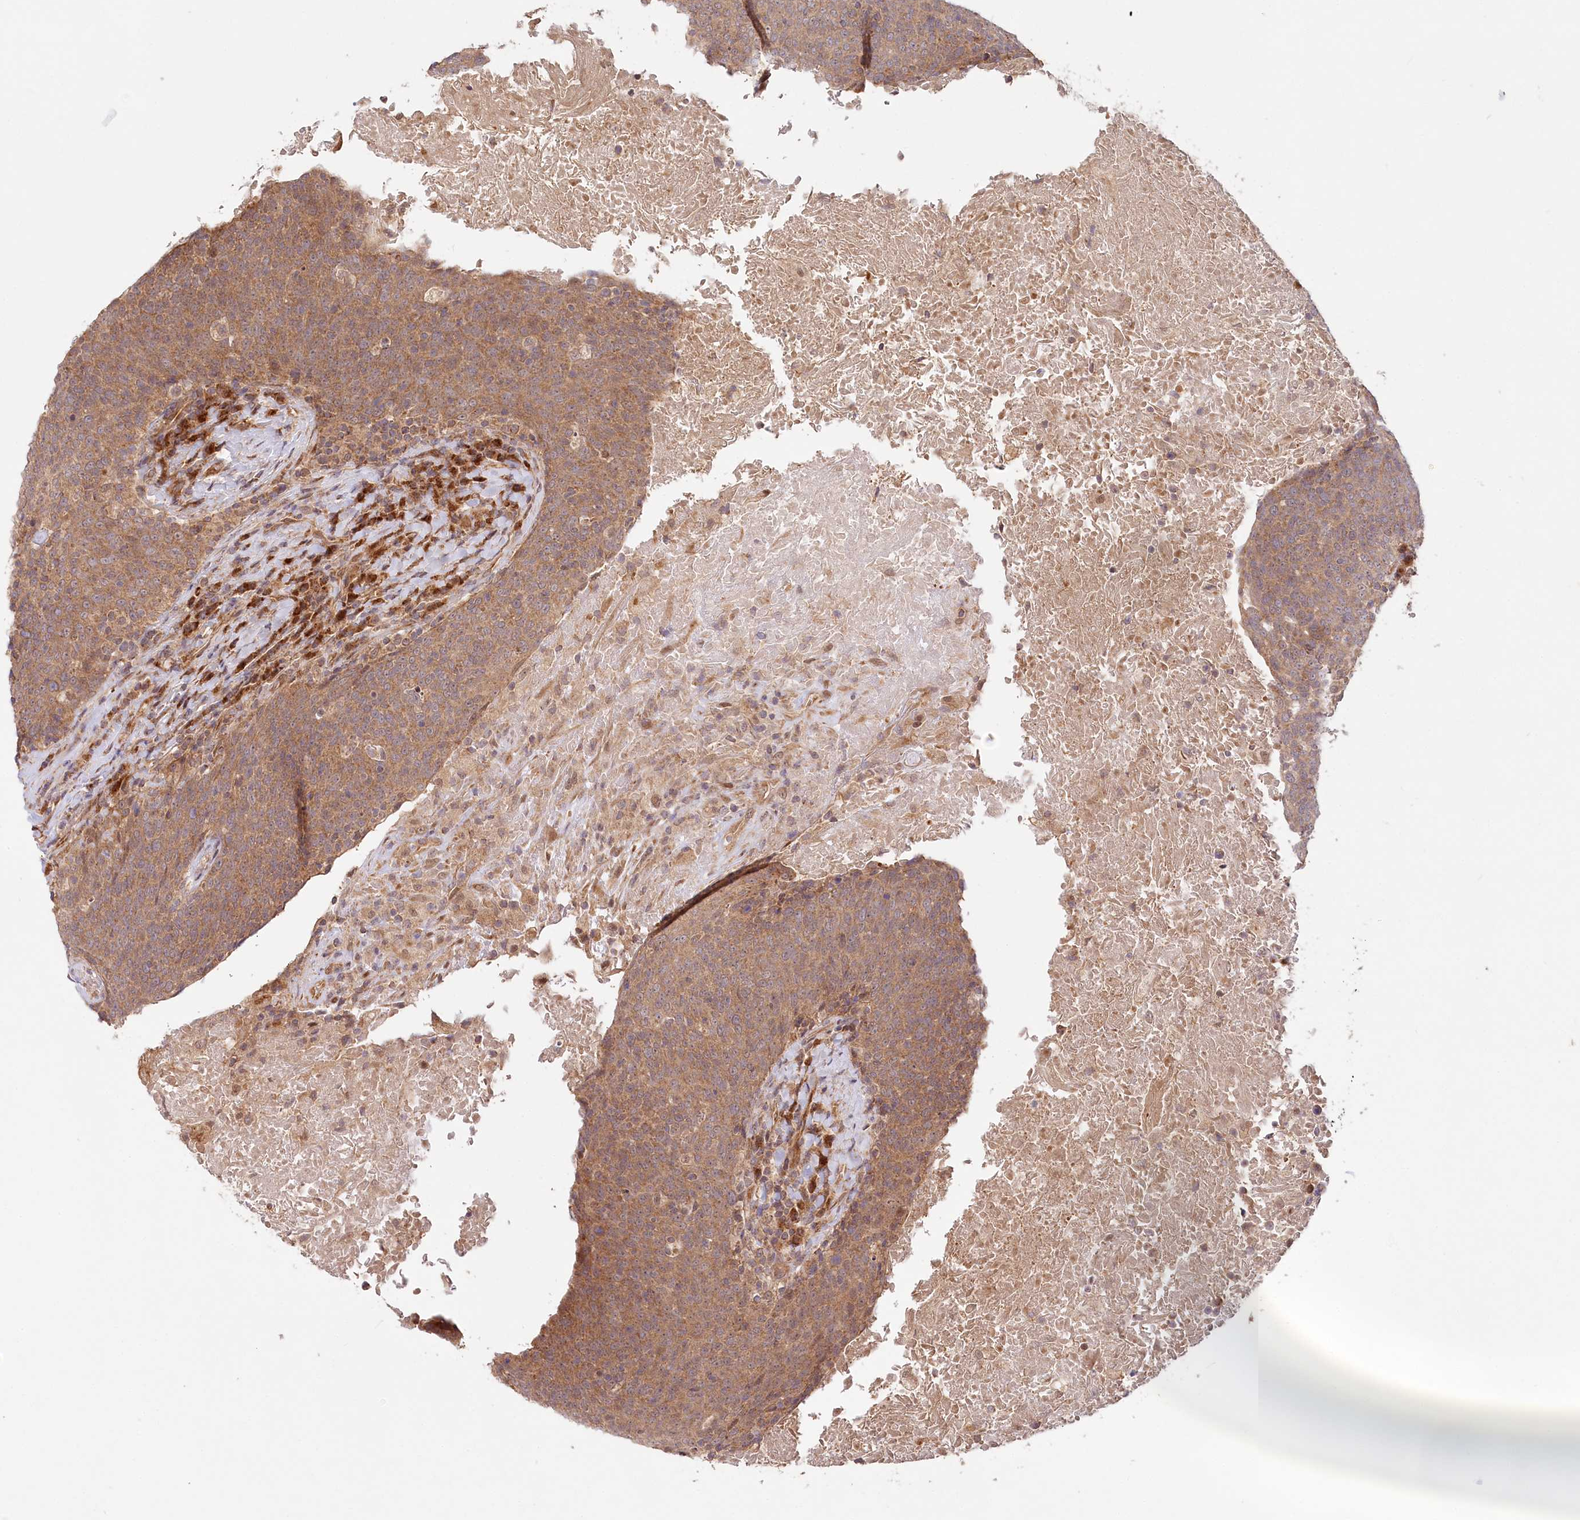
{"staining": {"intensity": "moderate", "quantity": ">75%", "location": "cytoplasmic/membranous"}, "tissue": "head and neck cancer", "cell_type": "Tumor cells", "image_type": "cancer", "snomed": [{"axis": "morphology", "description": "Squamous cell carcinoma, NOS"}, {"axis": "morphology", "description": "Squamous cell carcinoma, metastatic, NOS"}, {"axis": "topography", "description": "Lymph node"}, {"axis": "topography", "description": "Head-Neck"}], "caption": "Human head and neck cancer stained with a protein marker displays moderate staining in tumor cells.", "gene": "CEP70", "patient": {"sex": "male", "age": 62}}